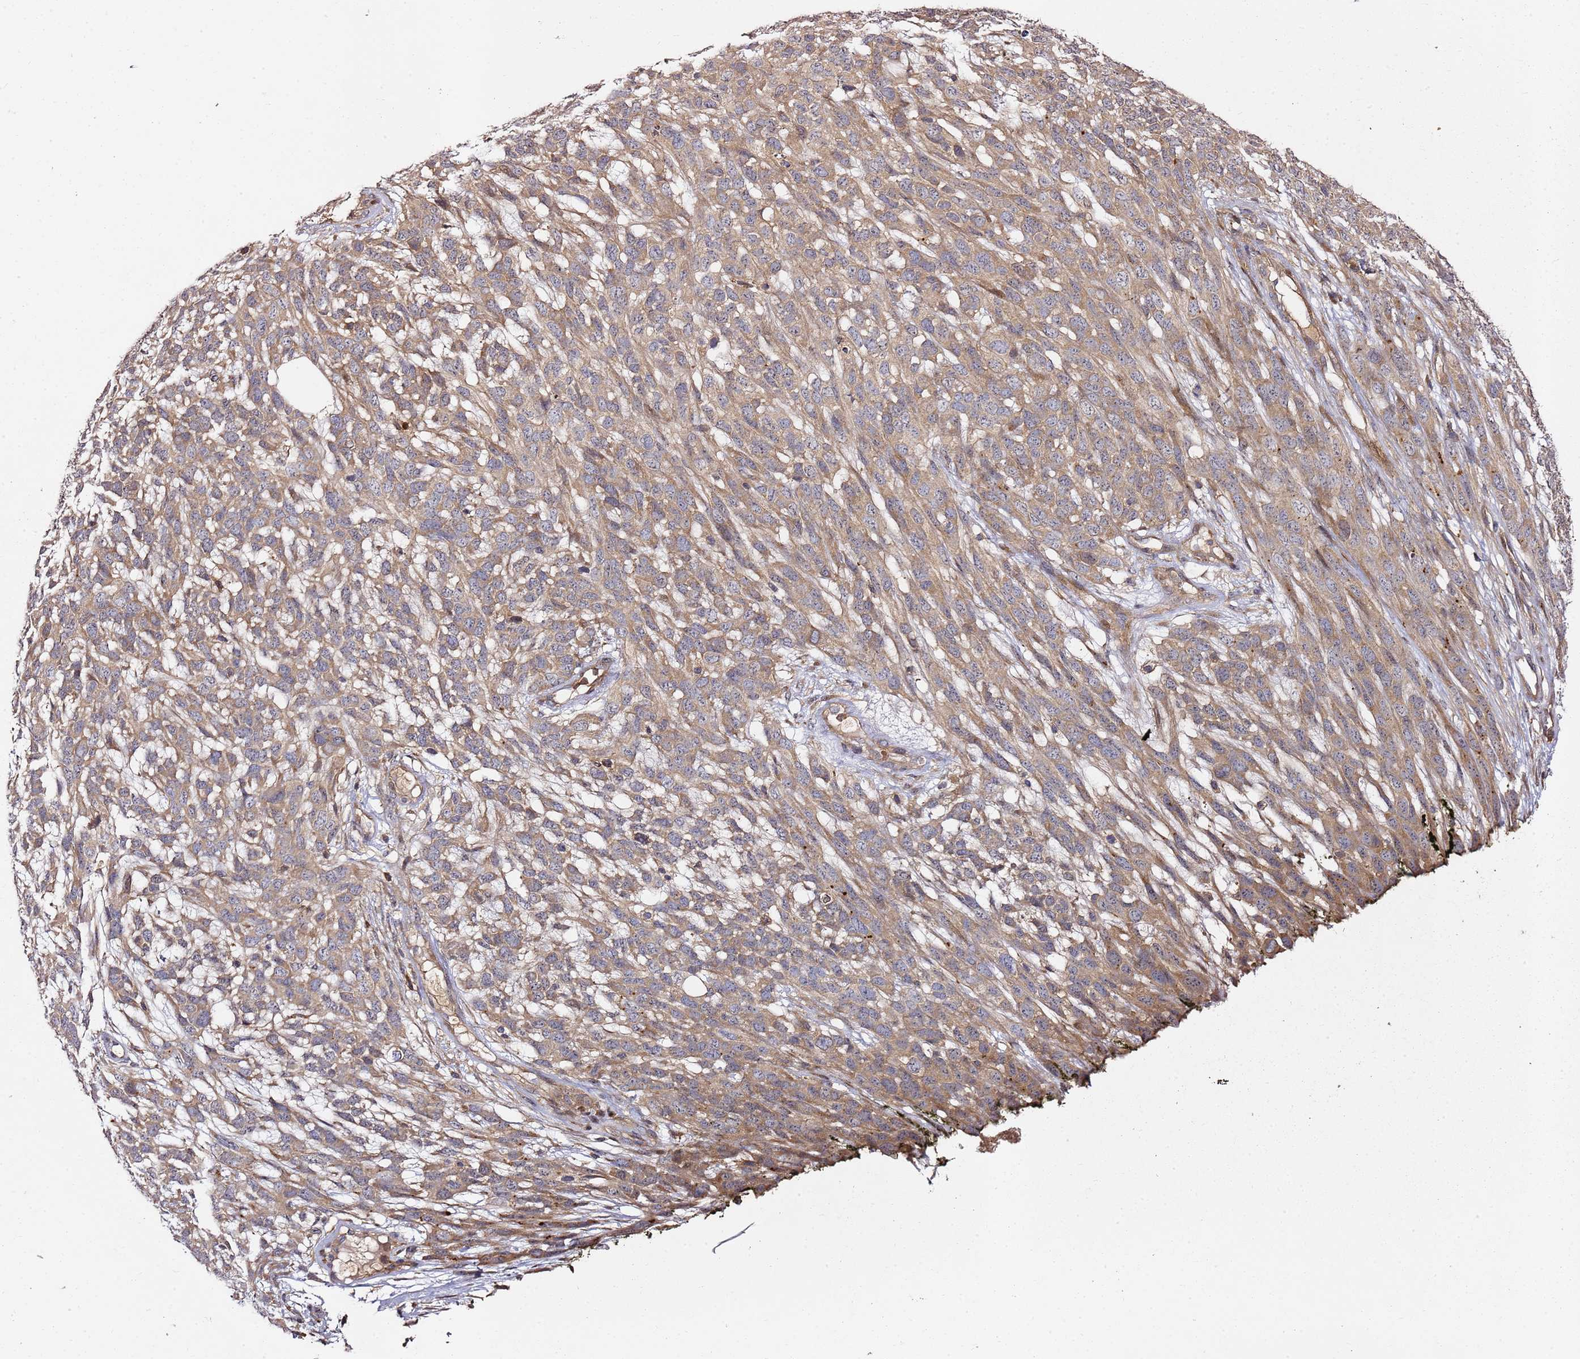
{"staining": {"intensity": "moderate", "quantity": ">75%", "location": "cytoplasmic/membranous"}, "tissue": "melanoma", "cell_type": "Tumor cells", "image_type": "cancer", "snomed": [{"axis": "morphology", "description": "Normal morphology"}, {"axis": "morphology", "description": "Malignant melanoma, NOS"}, {"axis": "topography", "description": "Skin"}], "caption": "Immunohistochemical staining of melanoma shows moderate cytoplasmic/membranous protein positivity in approximately >75% of tumor cells. (IHC, brightfield microscopy, high magnification).", "gene": "PRMT7", "patient": {"sex": "female", "age": 72}}